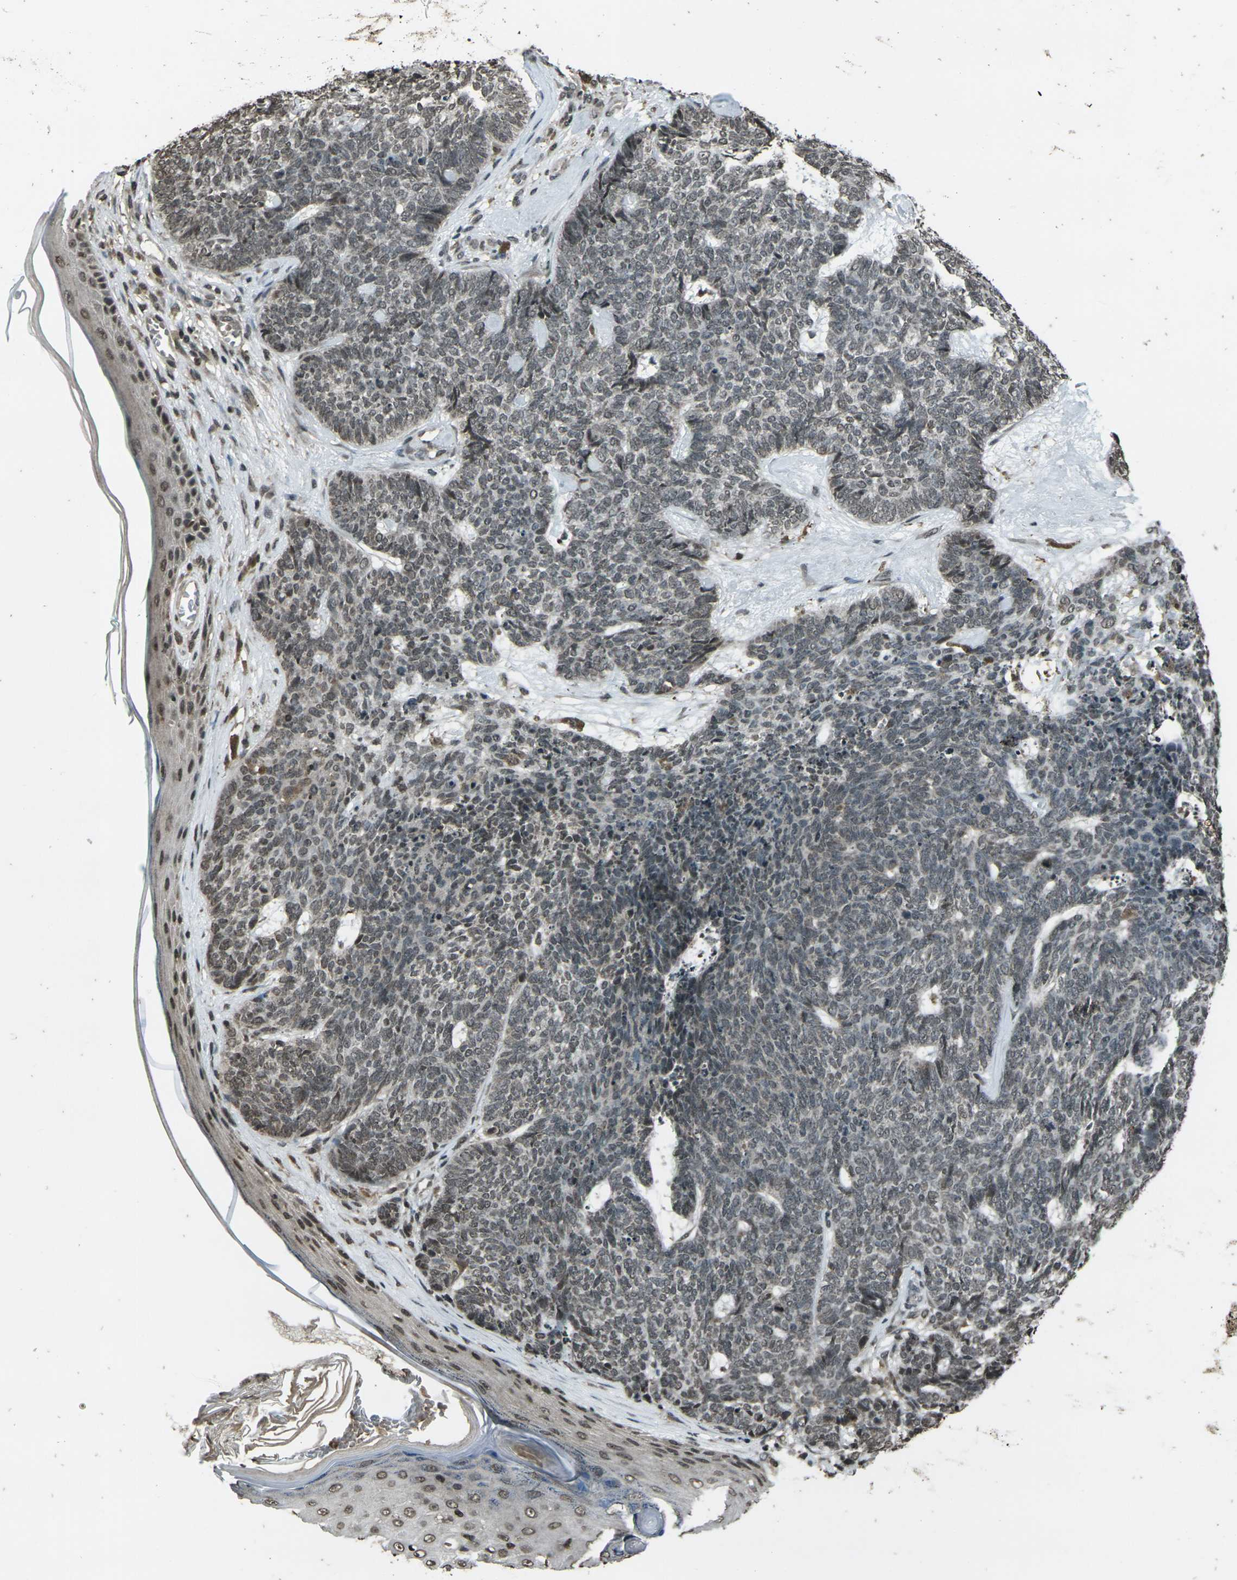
{"staining": {"intensity": "weak", "quantity": ">75%", "location": "nuclear"}, "tissue": "skin cancer", "cell_type": "Tumor cells", "image_type": "cancer", "snomed": [{"axis": "morphology", "description": "Basal cell carcinoma"}, {"axis": "topography", "description": "Skin"}], "caption": "Tumor cells show low levels of weak nuclear expression in about >75% of cells in human skin cancer (basal cell carcinoma).", "gene": "PRPF8", "patient": {"sex": "female", "age": 84}}